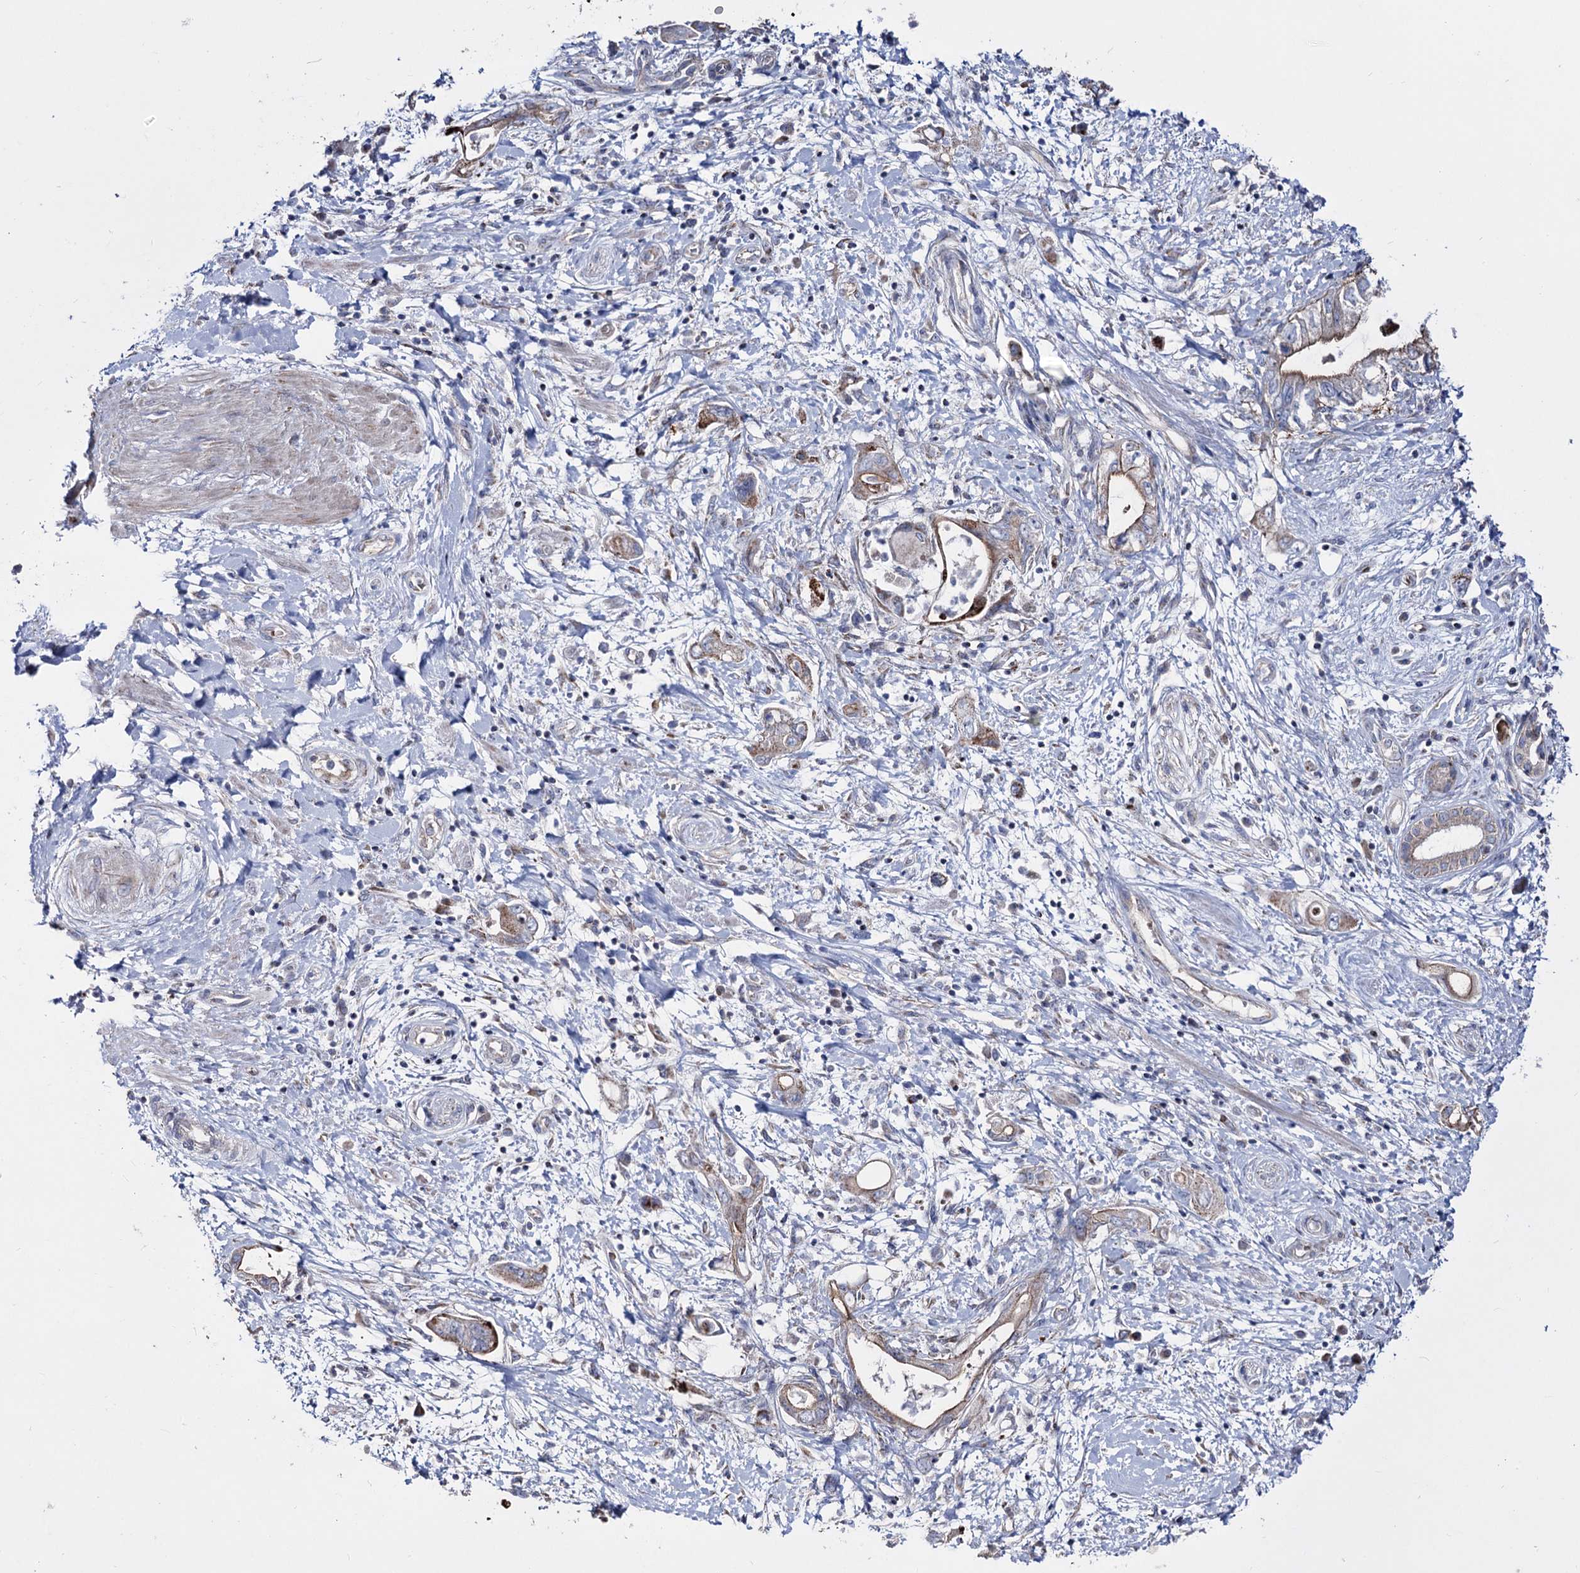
{"staining": {"intensity": "moderate", "quantity": "25%-75%", "location": "cytoplasmic/membranous"}, "tissue": "pancreatic cancer", "cell_type": "Tumor cells", "image_type": "cancer", "snomed": [{"axis": "morphology", "description": "Adenocarcinoma, NOS"}, {"axis": "topography", "description": "Pancreas"}], "caption": "Protein staining displays moderate cytoplasmic/membranous staining in about 25%-75% of tumor cells in pancreatic cancer (adenocarcinoma). (DAB (3,3'-diaminobenzidine) IHC with brightfield microscopy, high magnification).", "gene": "OSBPL5", "patient": {"sex": "female", "age": 73}}